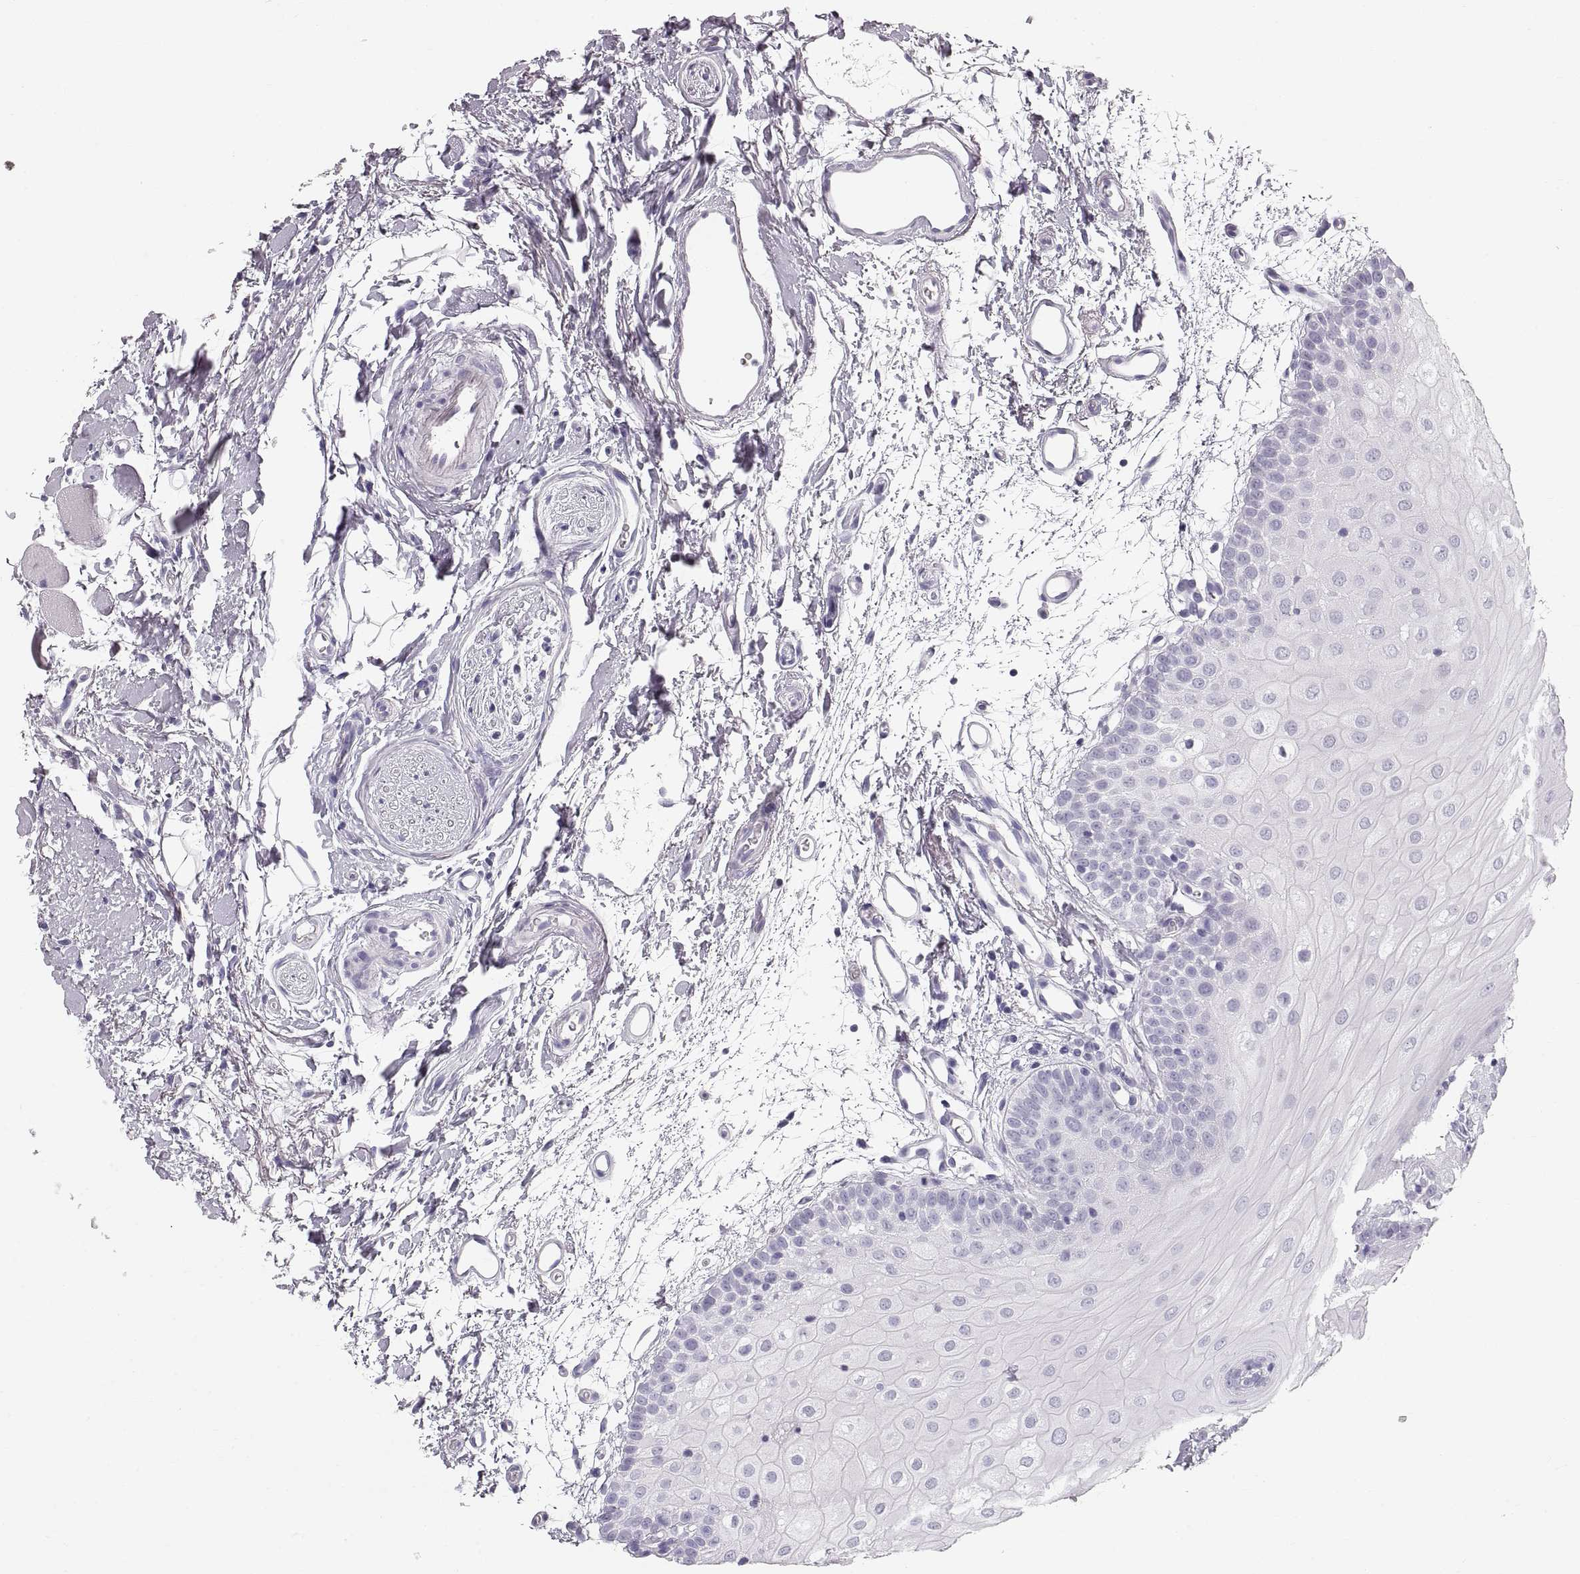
{"staining": {"intensity": "negative", "quantity": "none", "location": "none"}, "tissue": "oral mucosa", "cell_type": "Squamous epithelial cells", "image_type": "normal", "snomed": [{"axis": "morphology", "description": "Normal tissue, NOS"}, {"axis": "morphology", "description": "Squamous cell carcinoma, NOS"}, {"axis": "topography", "description": "Oral tissue"}, {"axis": "topography", "description": "Head-Neck"}], "caption": "DAB immunohistochemical staining of benign oral mucosa shows no significant expression in squamous epithelial cells.", "gene": "CRYAA", "patient": {"sex": "female", "age": 75}}